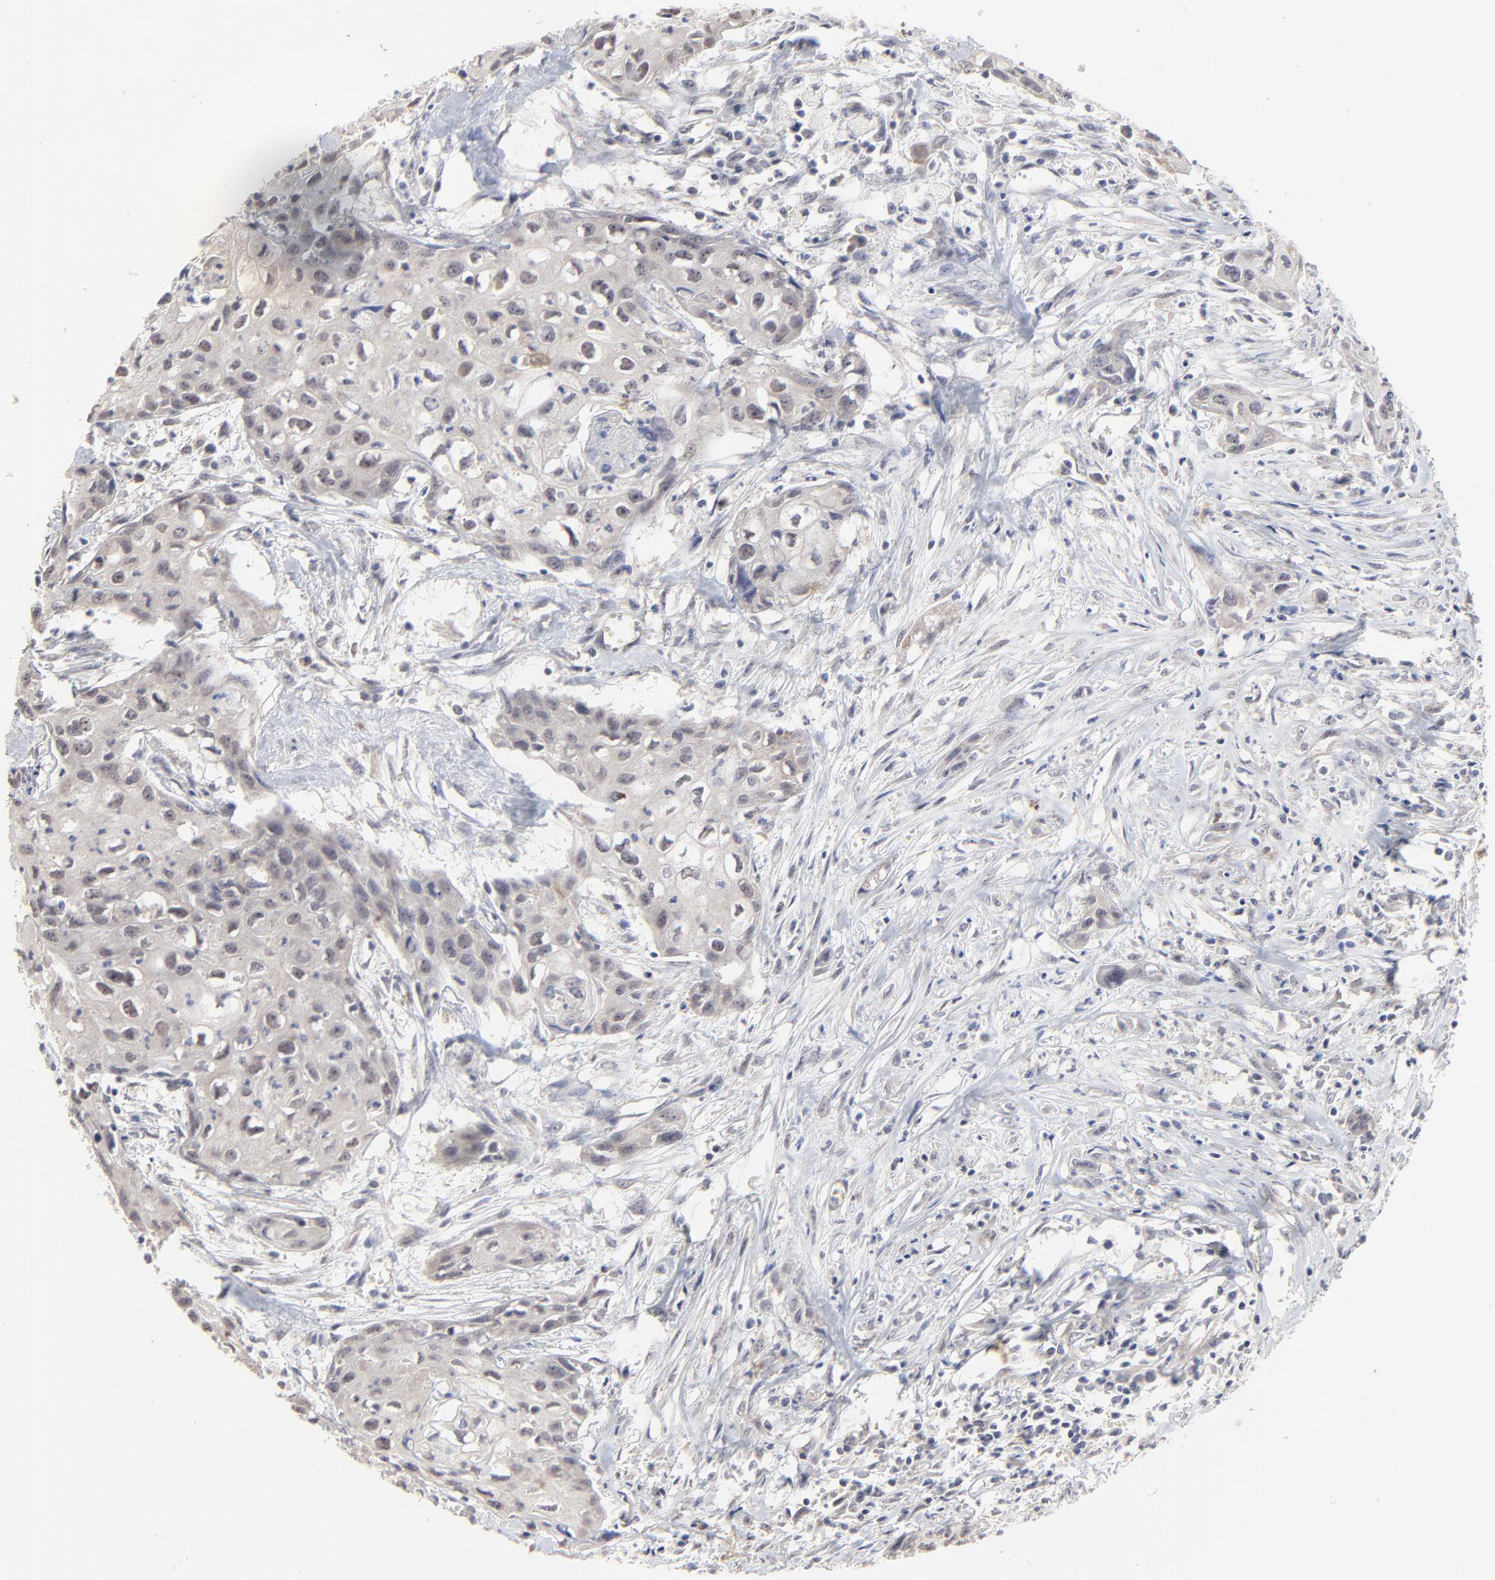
{"staining": {"intensity": "weak", "quantity": "25%-75%", "location": "nuclear"}, "tissue": "urothelial cancer", "cell_type": "Tumor cells", "image_type": "cancer", "snomed": [{"axis": "morphology", "description": "Urothelial carcinoma, High grade"}, {"axis": "topography", "description": "Urinary bladder"}], "caption": "This image demonstrates immunohistochemistry (IHC) staining of human urothelial carcinoma (high-grade), with low weak nuclear positivity in about 25%-75% of tumor cells.", "gene": "FAM199X", "patient": {"sex": "male", "age": 54}}